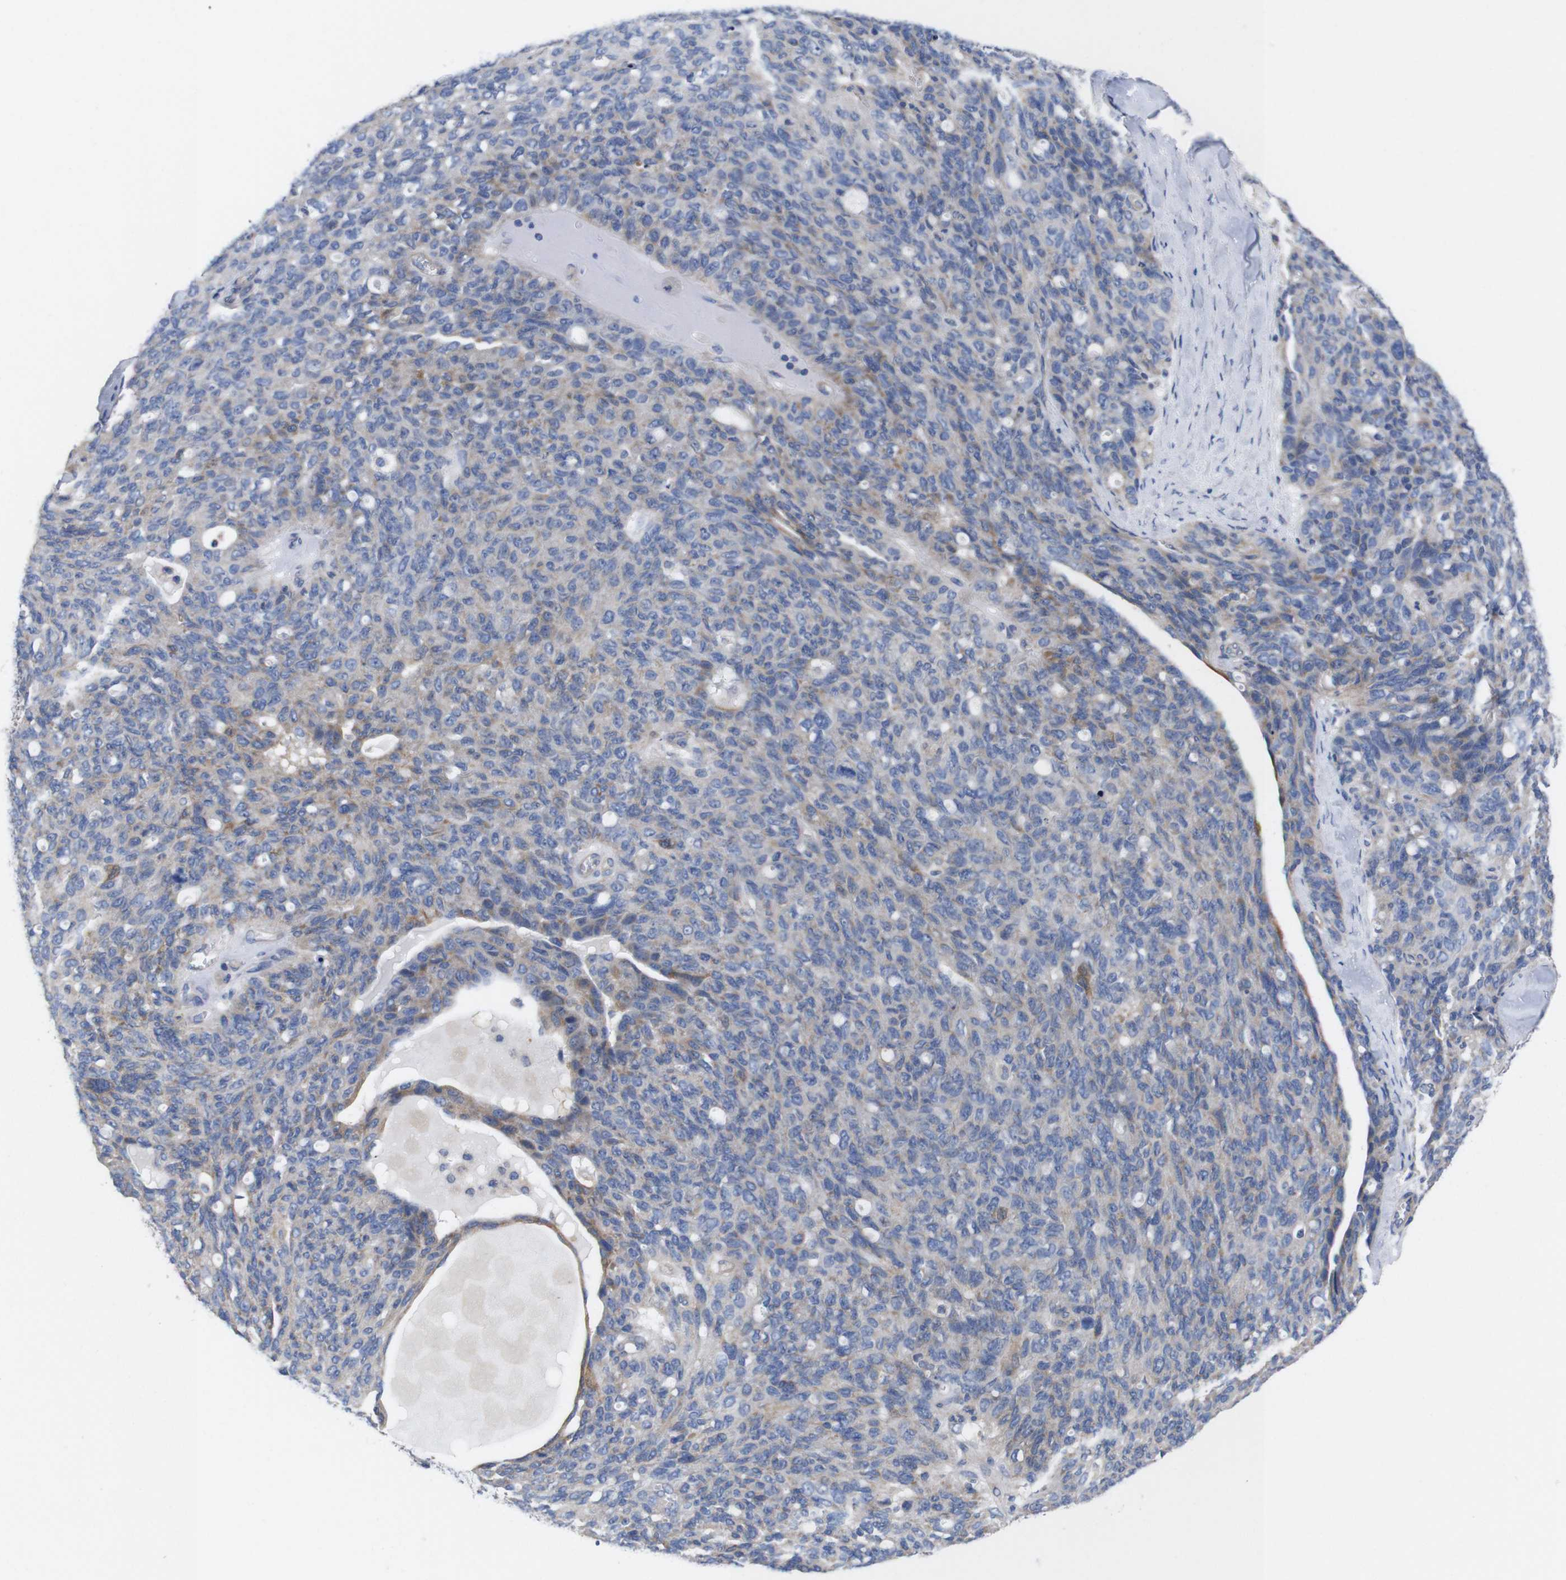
{"staining": {"intensity": "weak", "quantity": "<25%", "location": "cytoplasmic/membranous"}, "tissue": "ovarian cancer", "cell_type": "Tumor cells", "image_type": "cancer", "snomed": [{"axis": "morphology", "description": "Carcinoma, endometroid"}, {"axis": "topography", "description": "Ovary"}], "caption": "An IHC micrograph of endometroid carcinoma (ovarian) is shown. There is no staining in tumor cells of endometroid carcinoma (ovarian).", "gene": "USH1C", "patient": {"sex": "female", "age": 60}}